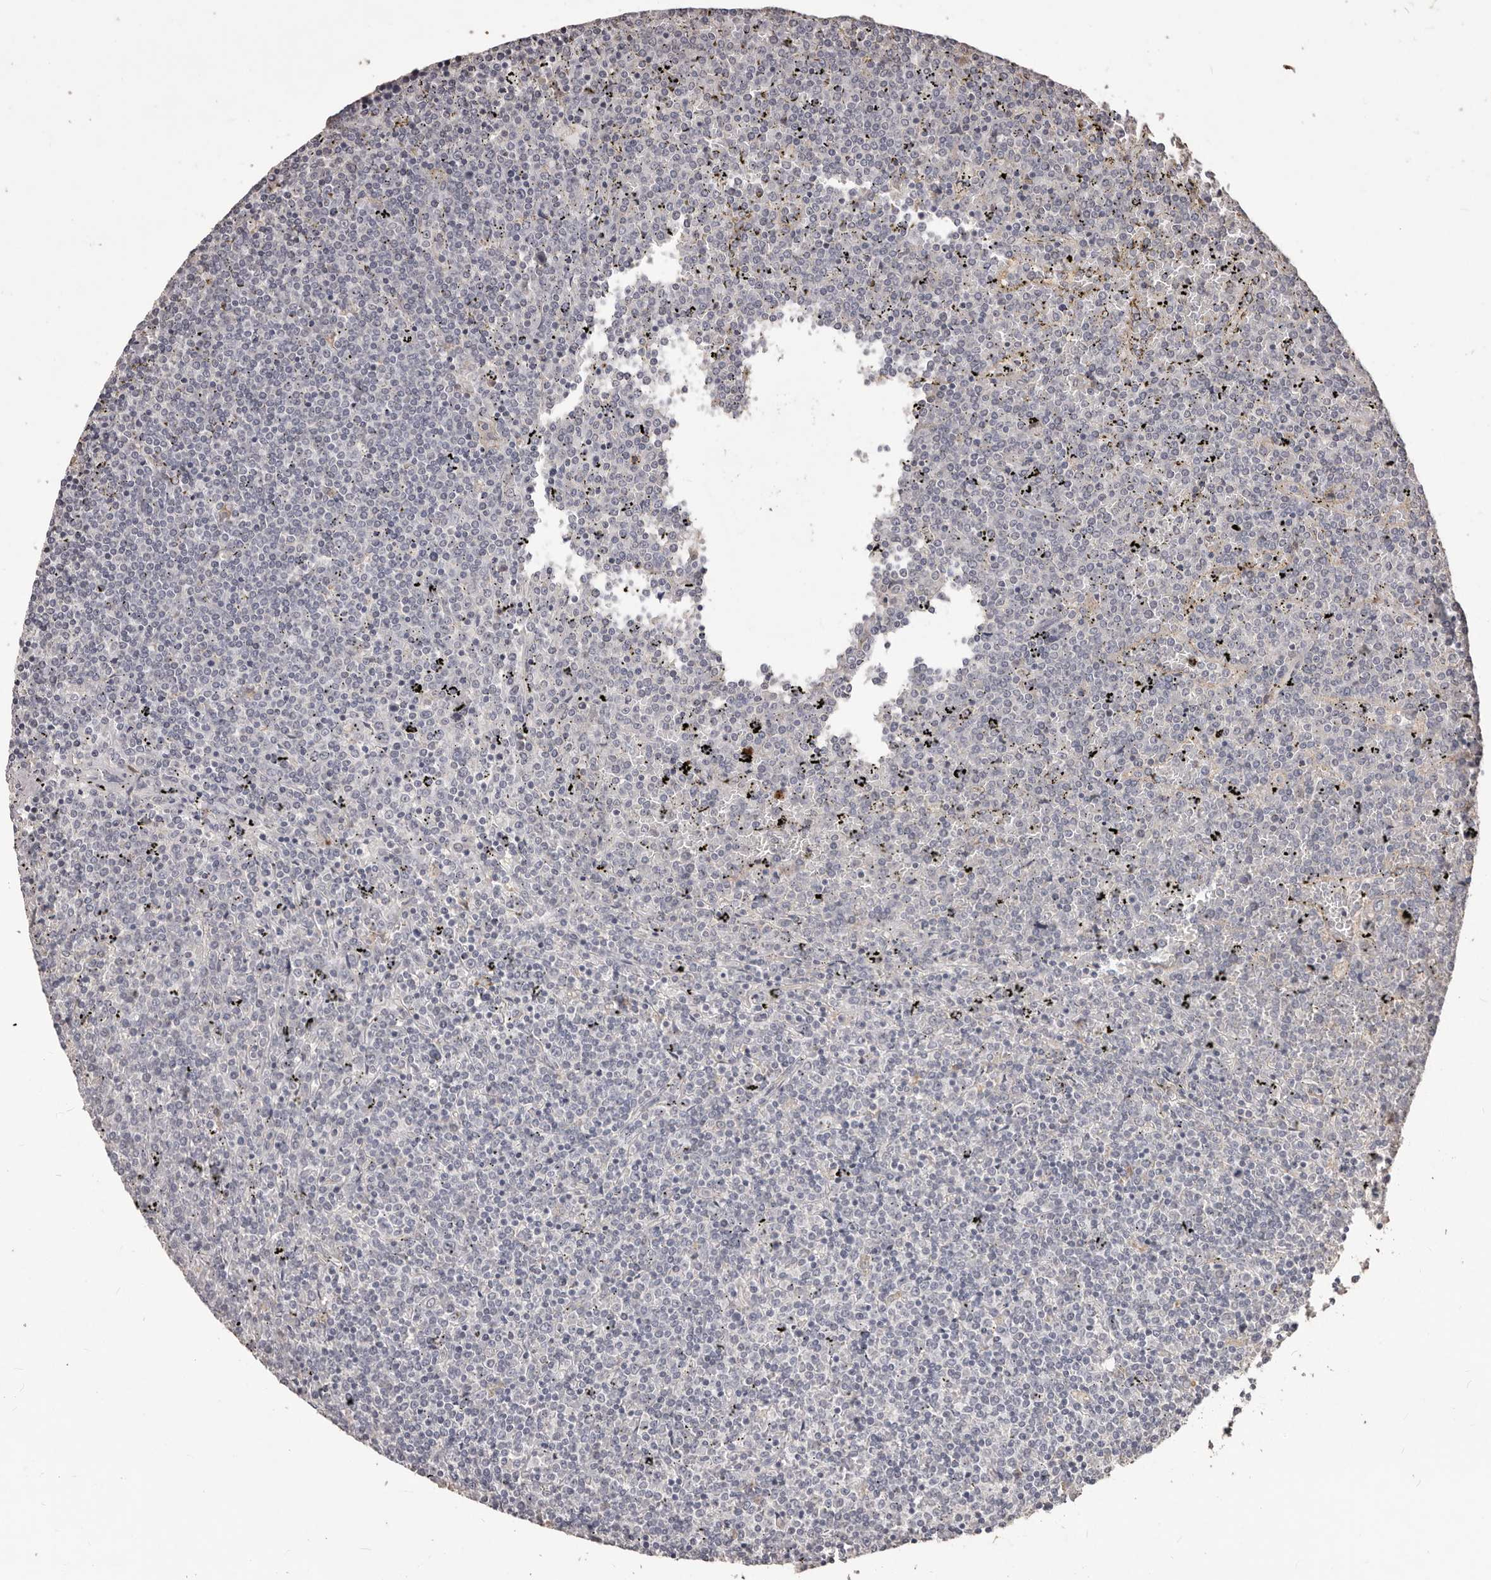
{"staining": {"intensity": "negative", "quantity": "none", "location": "none"}, "tissue": "lymphoma", "cell_type": "Tumor cells", "image_type": "cancer", "snomed": [{"axis": "morphology", "description": "Malignant lymphoma, non-Hodgkin's type, Low grade"}, {"axis": "topography", "description": "Spleen"}], "caption": "An image of human malignant lymphoma, non-Hodgkin's type (low-grade) is negative for staining in tumor cells.", "gene": "PRSS27", "patient": {"sex": "female", "age": 19}}